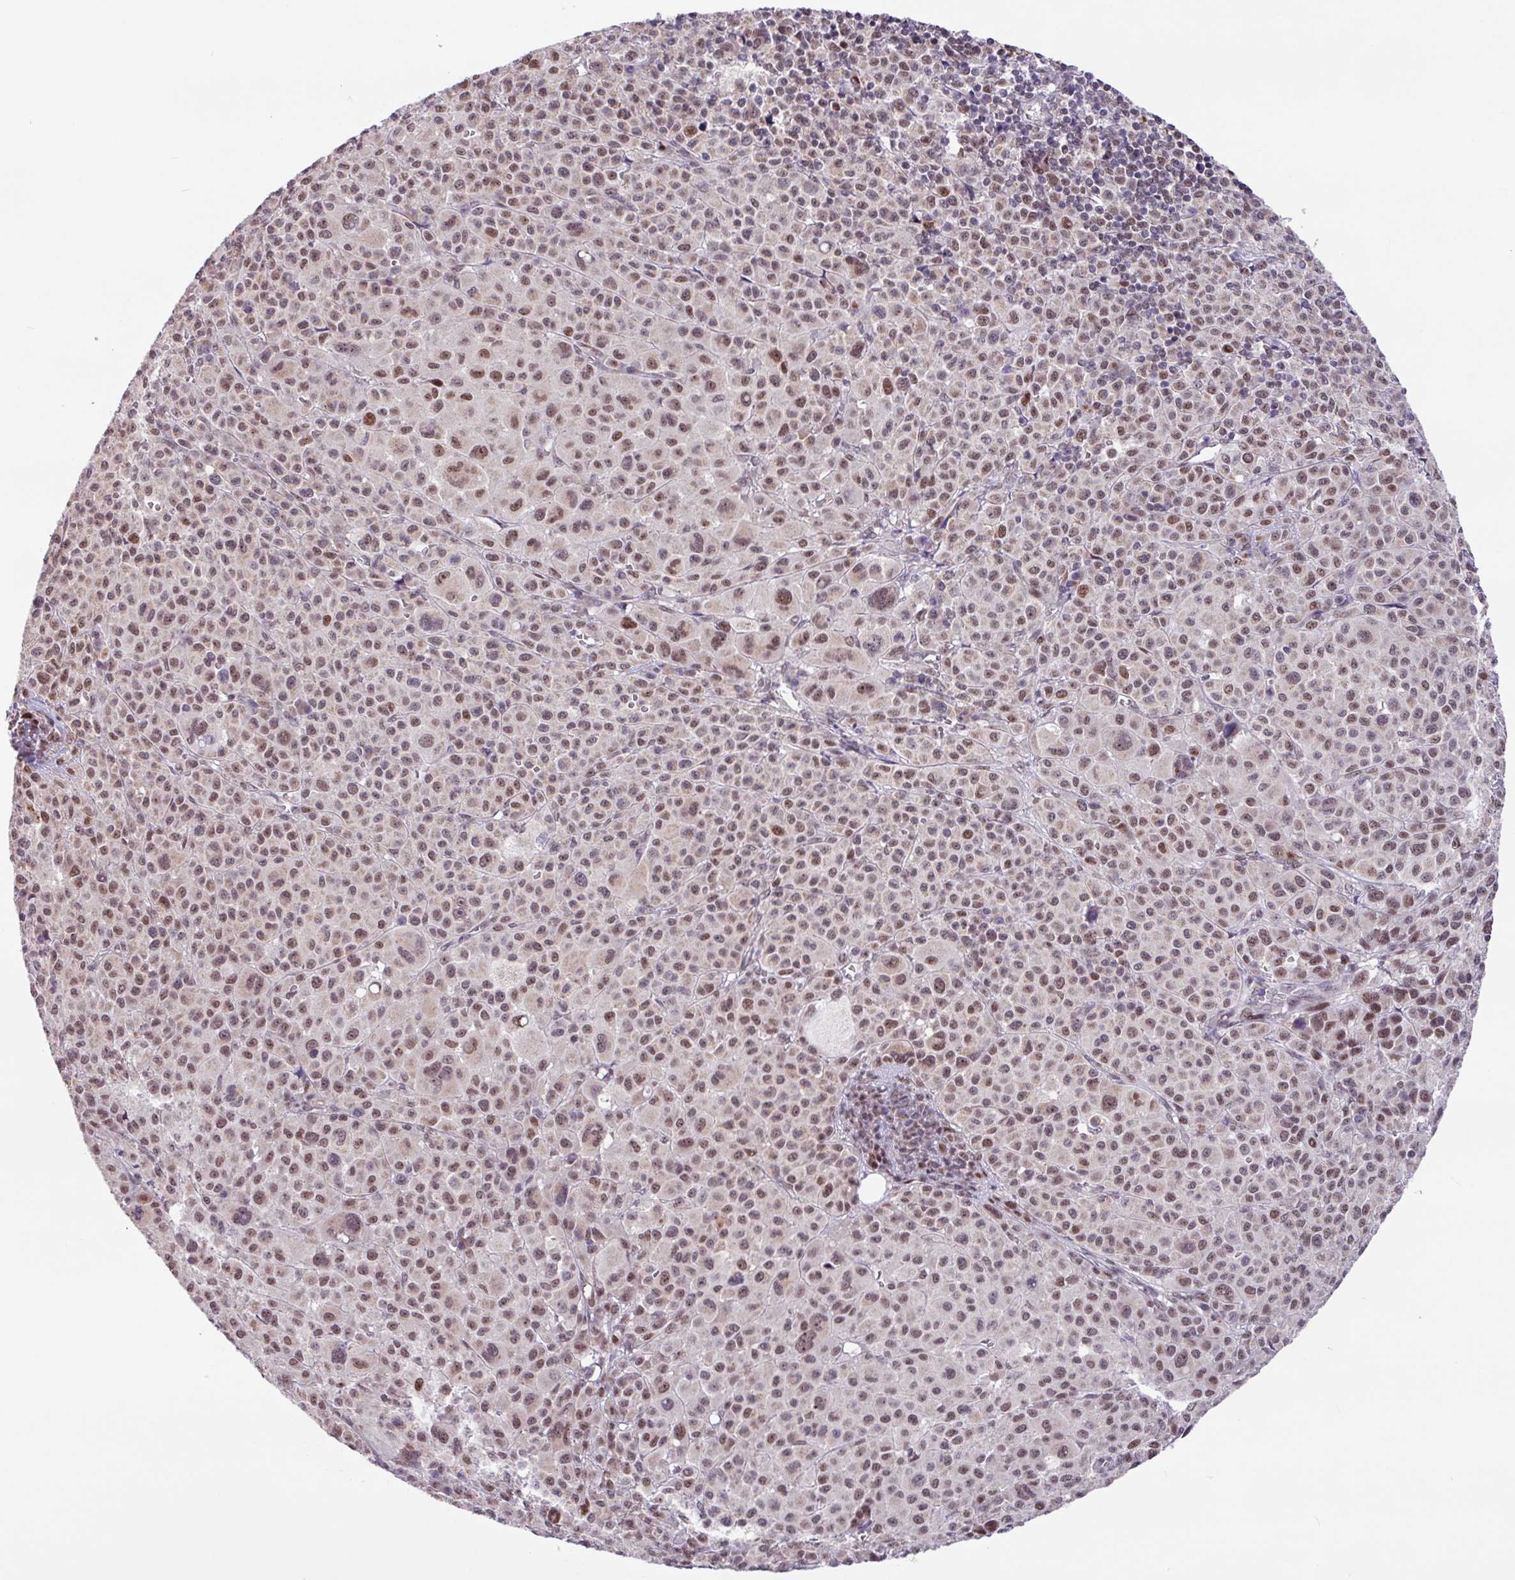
{"staining": {"intensity": "moderate", "quantity": ">75%", "location": "nuclear"}, "tissue": "melanoma", "cell_type": "Tumor cells", "image_type": "cancer", "snomed": [{"axis": "morphology", "description": "Malignant melanoma, Metastatic site"}, {"axis": "topography", "description": "Skin"}], "caption": "Protein expression analysis of human melanoma reveals moderate nuclear positivity in about >75% of tumor cells.", "gene": "BRD3", "patient": {"sex": "female", "age": 74}}